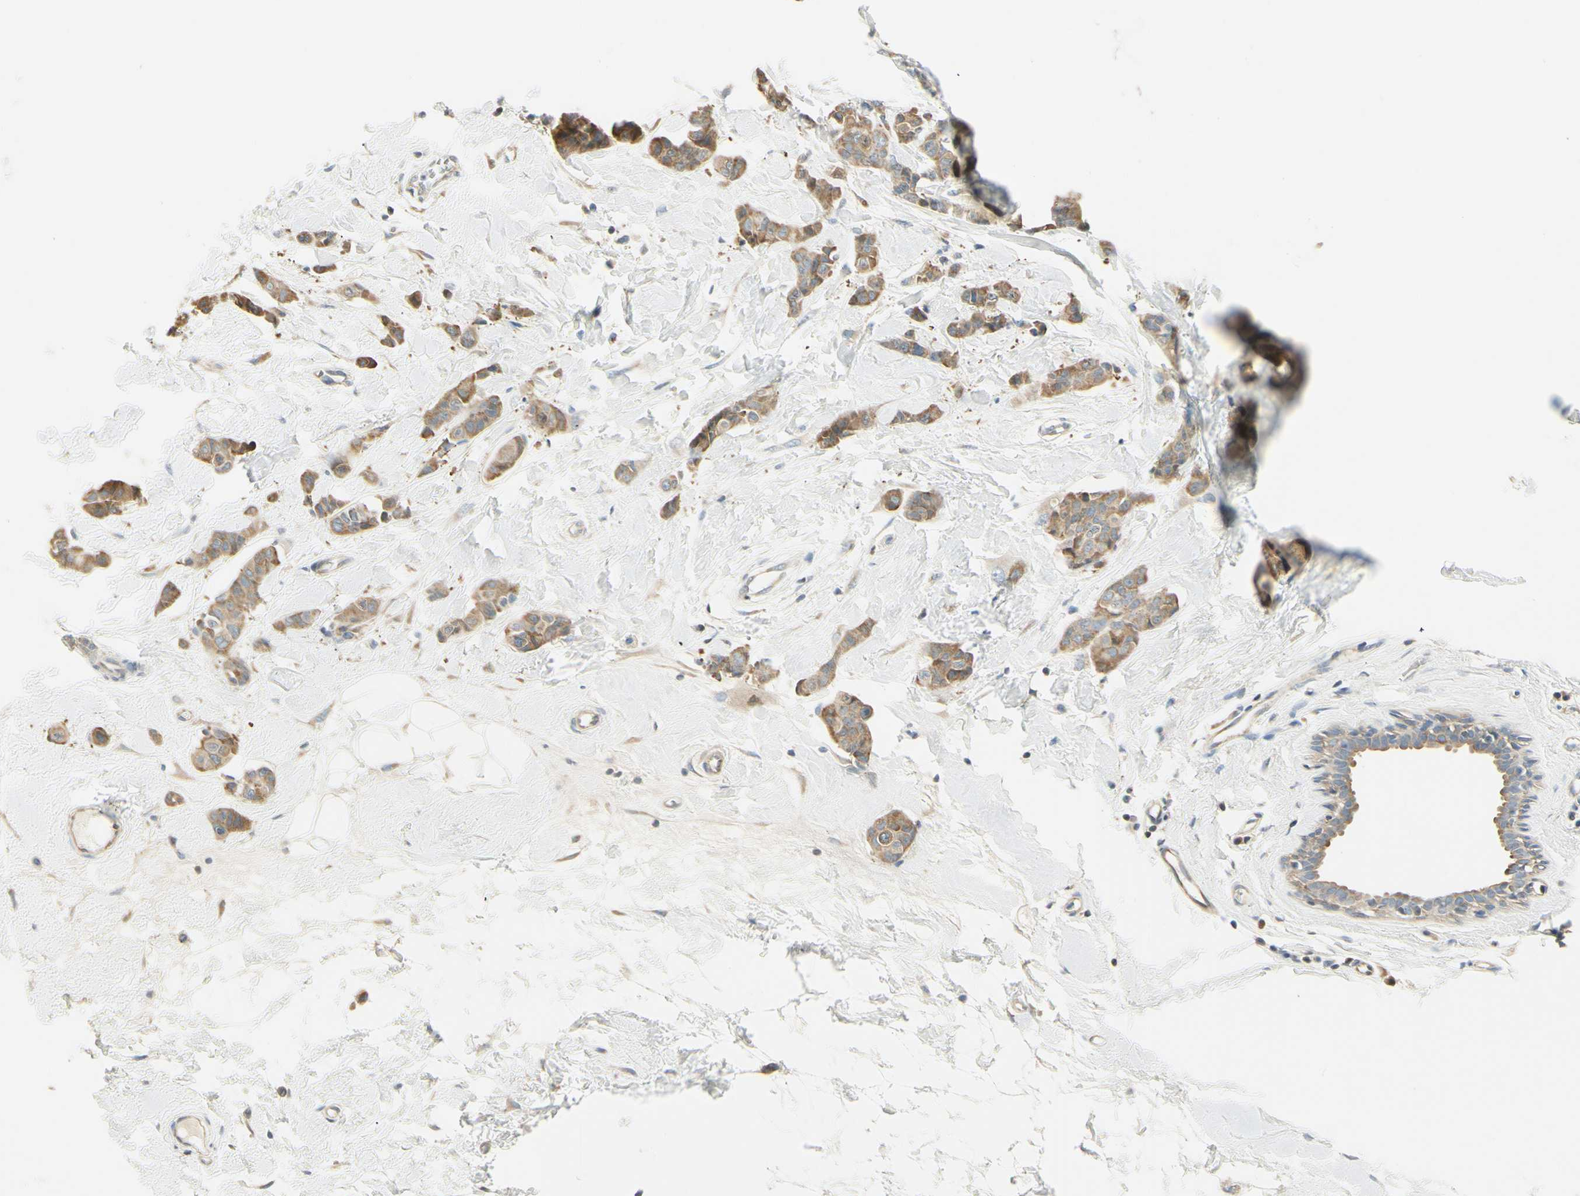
{"staining": {"intensity": "moderate", "quantity": ">75%", "location": "cytoplasmic/membranous"}, "tissue": "breast cancer", "cell_type": "Tumor cells", "image_type": "cancer", "snomed": [{"axis": "morphology", "description": "Normal tissue, NOS"}, {"axis": "morphology", "description": "Duct carcinoma"}, {"axis": "topography", "description": "Breast"}], "caption": "Human breast cancer (infiltrating ductal carcinoma) stained for a protein (brown) reveals moderate cytoplasmic/membranous positive positivity in approximately >75% of tumor cells.", "gene": "IGDCC4", "patient": {"sex": "female", "age": 40}}